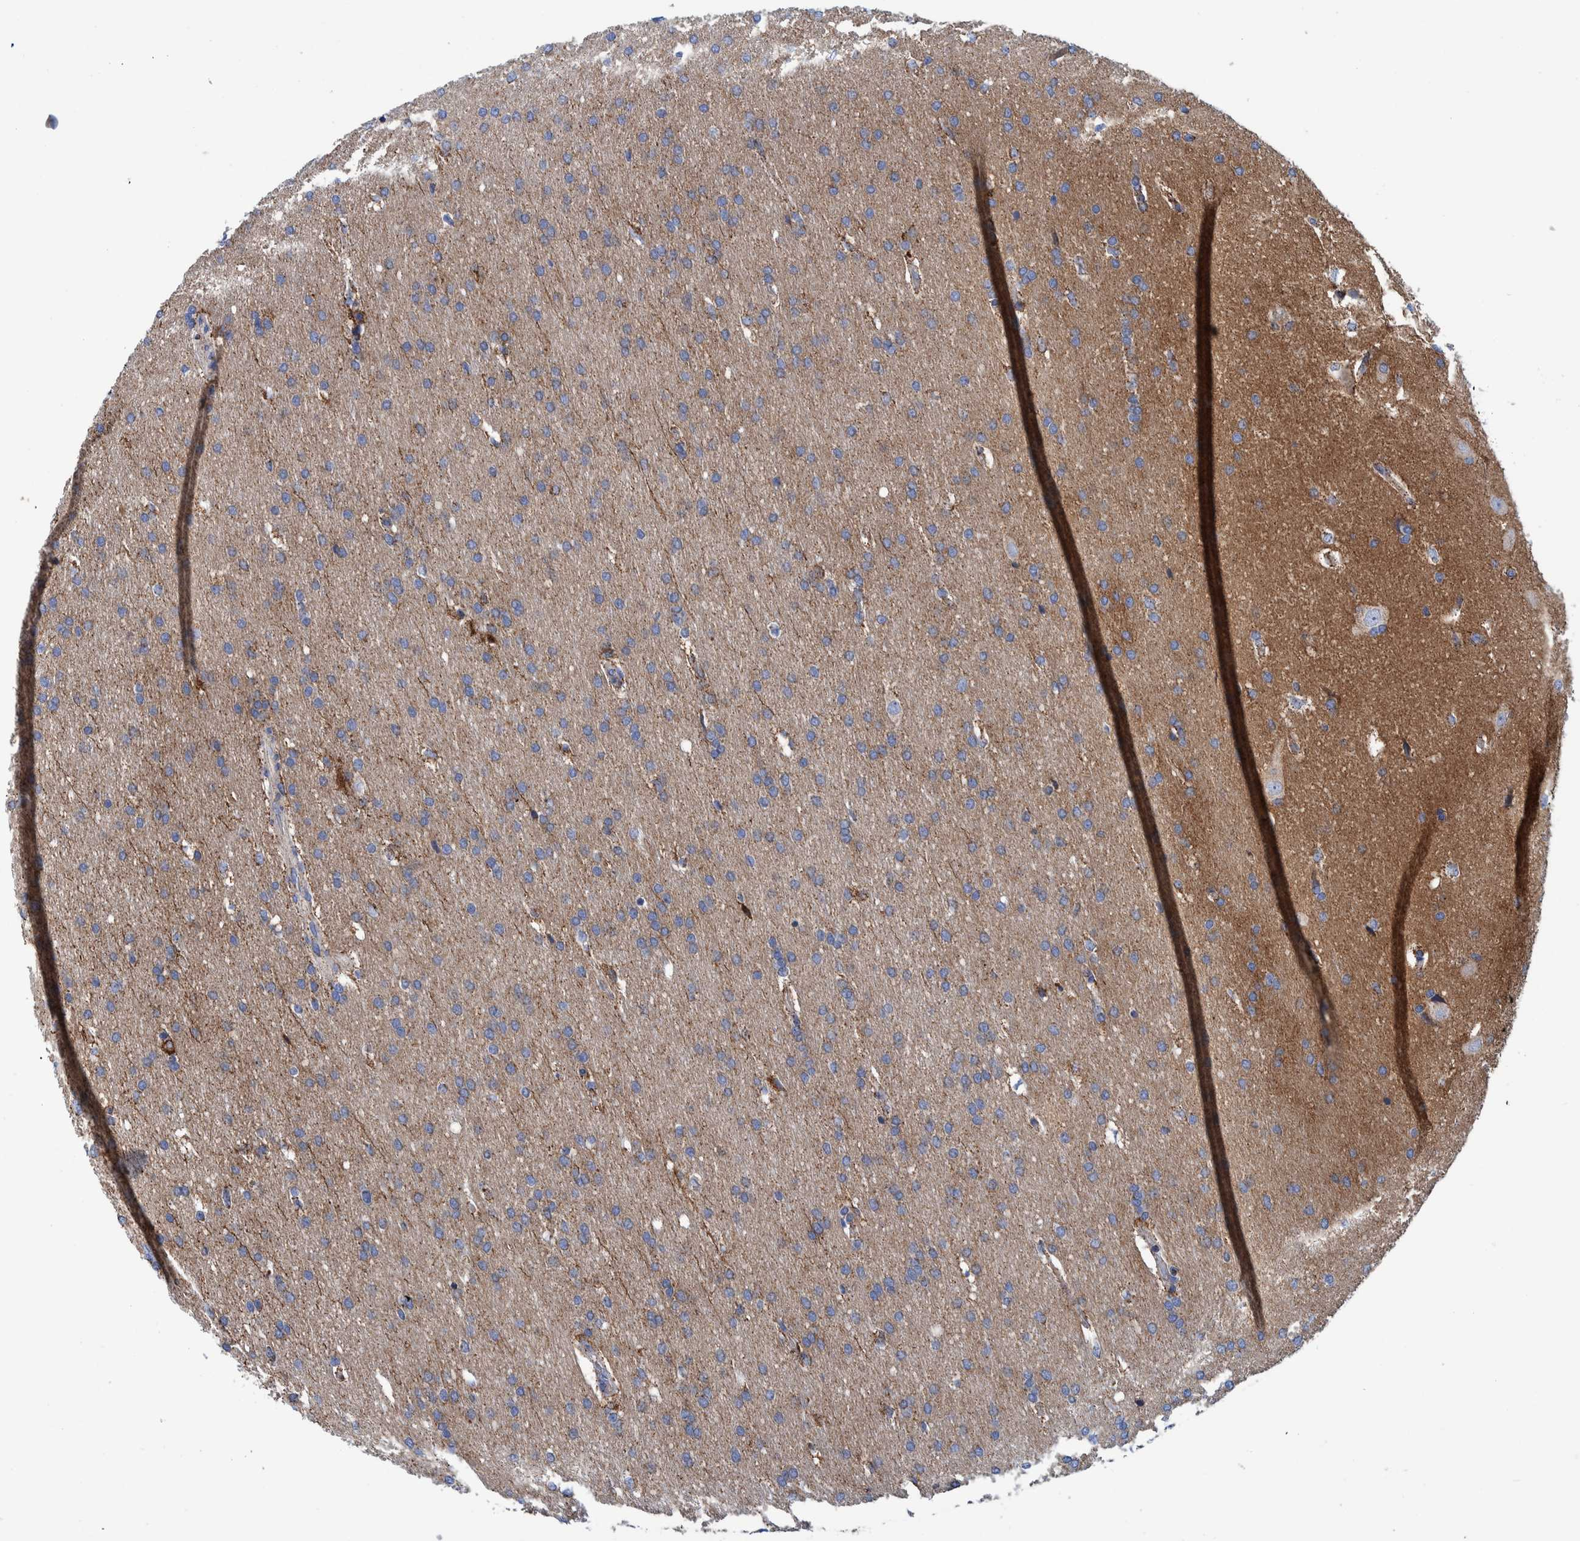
{"staining": {"intensity": "moderate", "quantity": "<25%", "location": "cytoplasmic/membranous"}, "tissue": "glioma", "cell_type": "Tumor cells", "image_type": "cancer", "snomed": [{"axis": "morphology", "description": "Glioma, malignant, Low grade"}, {"axis": "topography", "description": "Brain"}], "caption": "Immunohistochemistry of human glioma demonstrates low levels of moderate cytoplasmic/membranous positivity in approximately <25% of tumor cells.", "gene": "BZW2", "patient": {"sex": "female", "age": 37}}